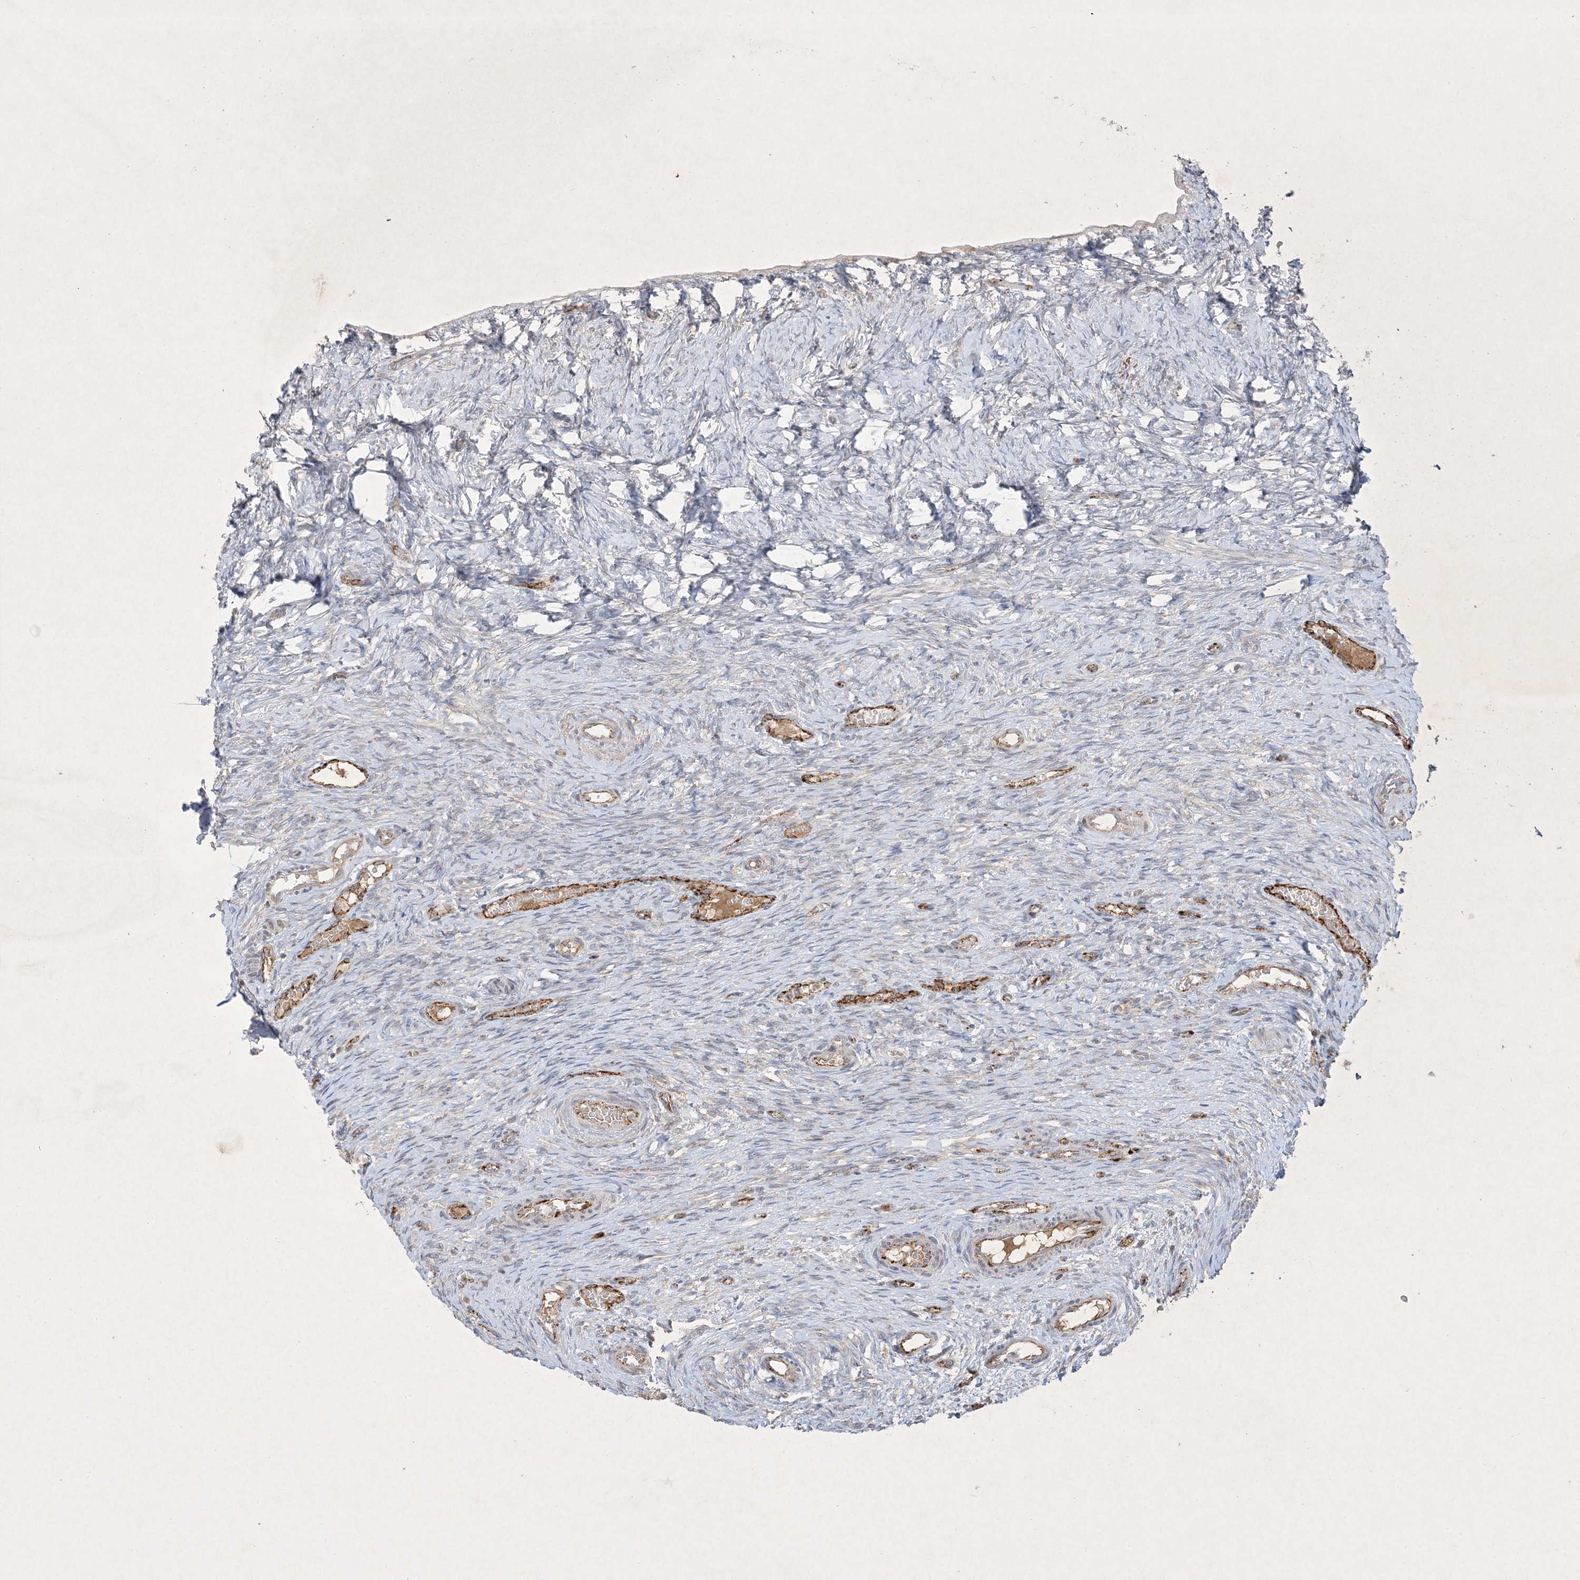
{"staining": {"intensity": "negative", "quantity": "none", "location": "none"}, "tissue": "ovary", "cell_type": "Ovarian stroma cells", "image_type": "normal", "snomed": [{"axis": "morphology", "description": "Adenocarcinoma, NOS"}, {"axis": "topography", "description": "Endometrium"}], "caption": "This is a image of IHC staining of unremarkable ovary, which shows no expression in ovarian stroma cells. (Brightfield microscopy of DAB immunohistochemistry (IHC) at high magnification).", "gene": "PRSS36", "patient": {"sex": "female", "age": 32}}